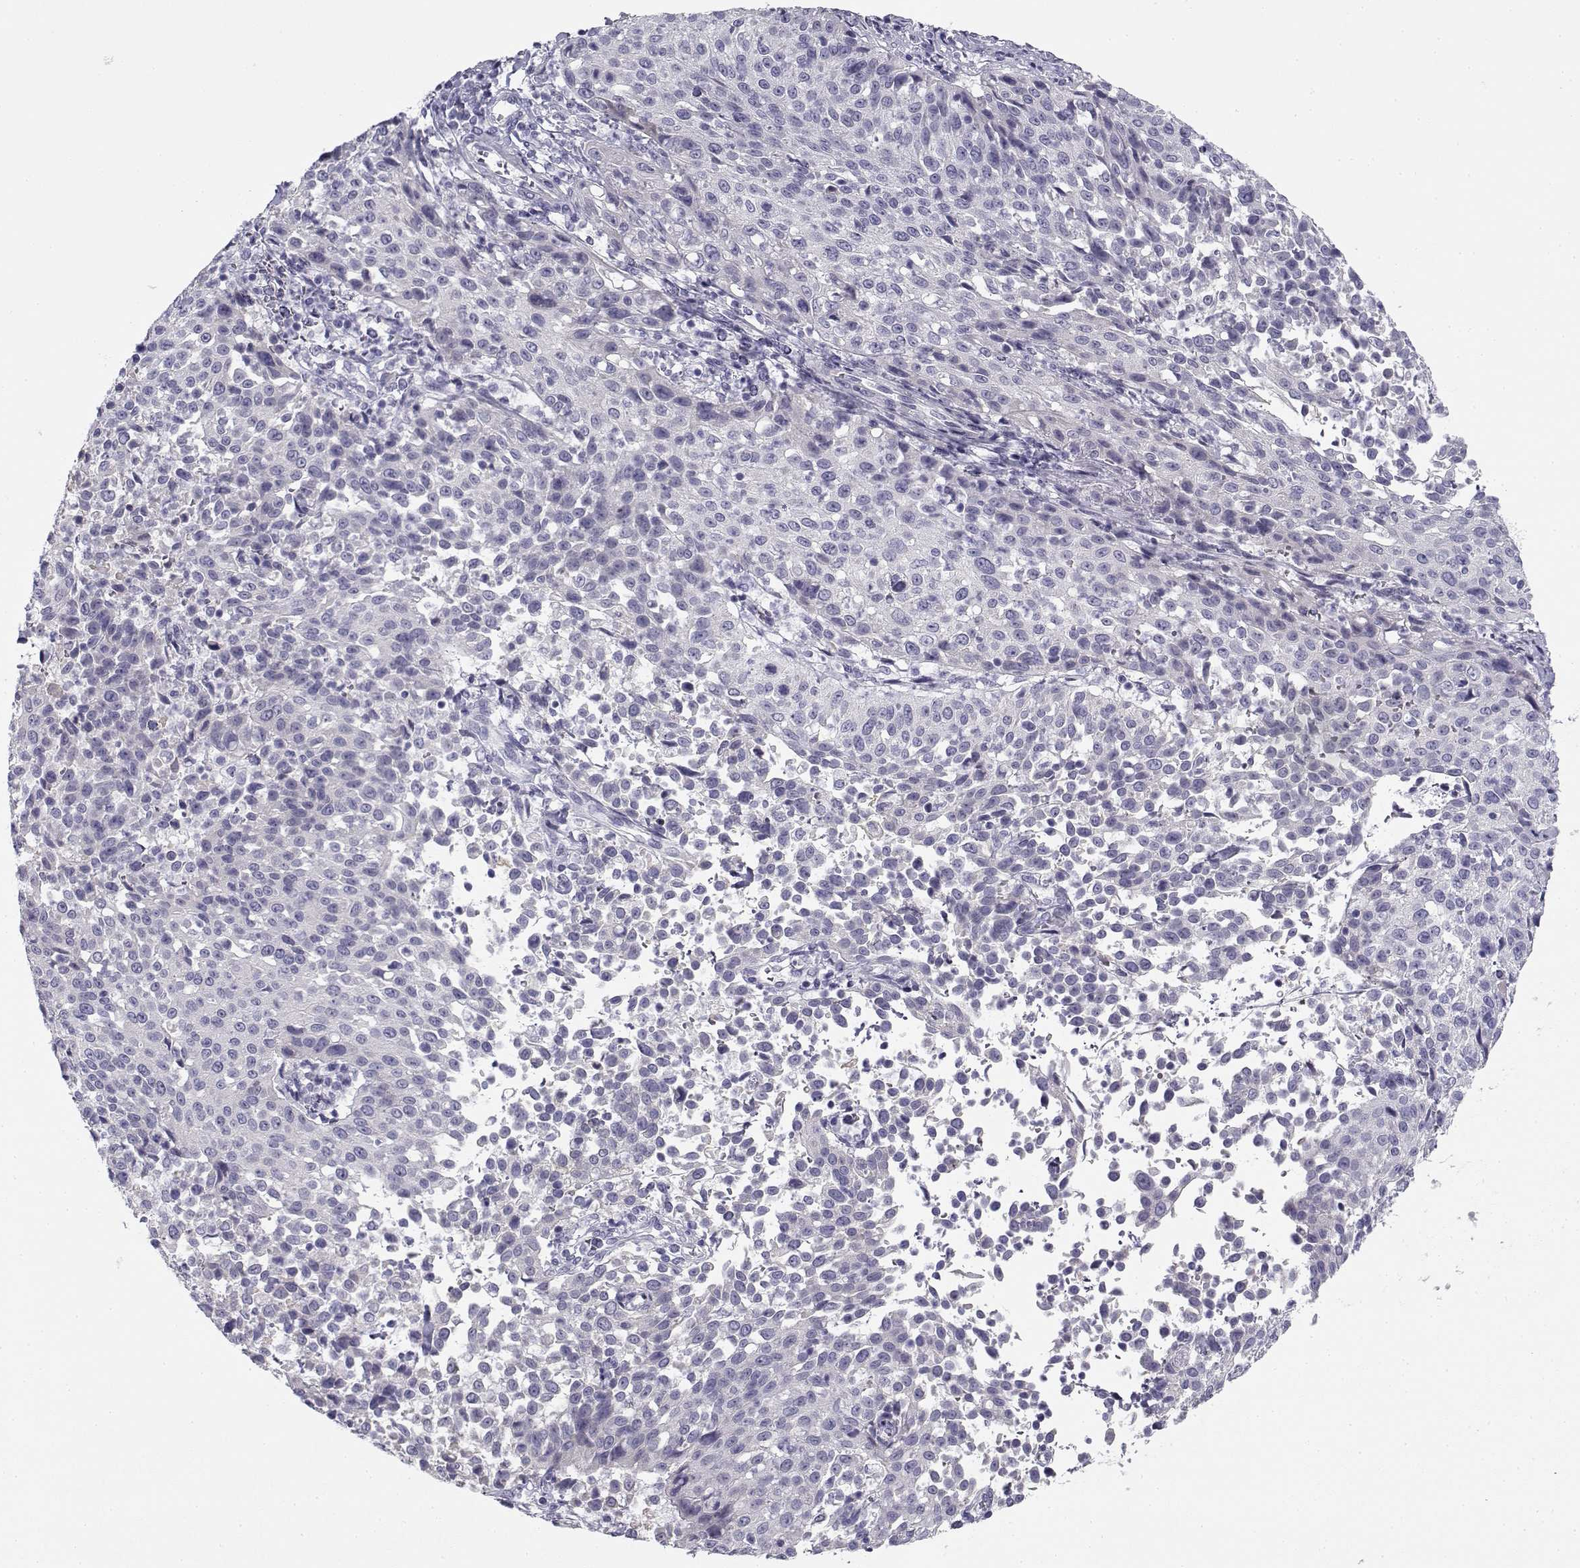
{"staining": {"intensity": "negative", "quantity": "none", "location": "none"}, "tissue": "cervical cancer", "cell_type": "Tumor cells", "image_type": "cancer", "snomed": [{"axis": "morphology", "description": "Squamous cell carcinoma, NOS"}, {"axis": "topography", "description": "Cervix"}], "caption": "The histopathology image demonstrates no staining of tumor cells in cervical squamous cell carcinoma.", "gene": "CREB3L3", "patient": {"sex": "female", "age": 26}}